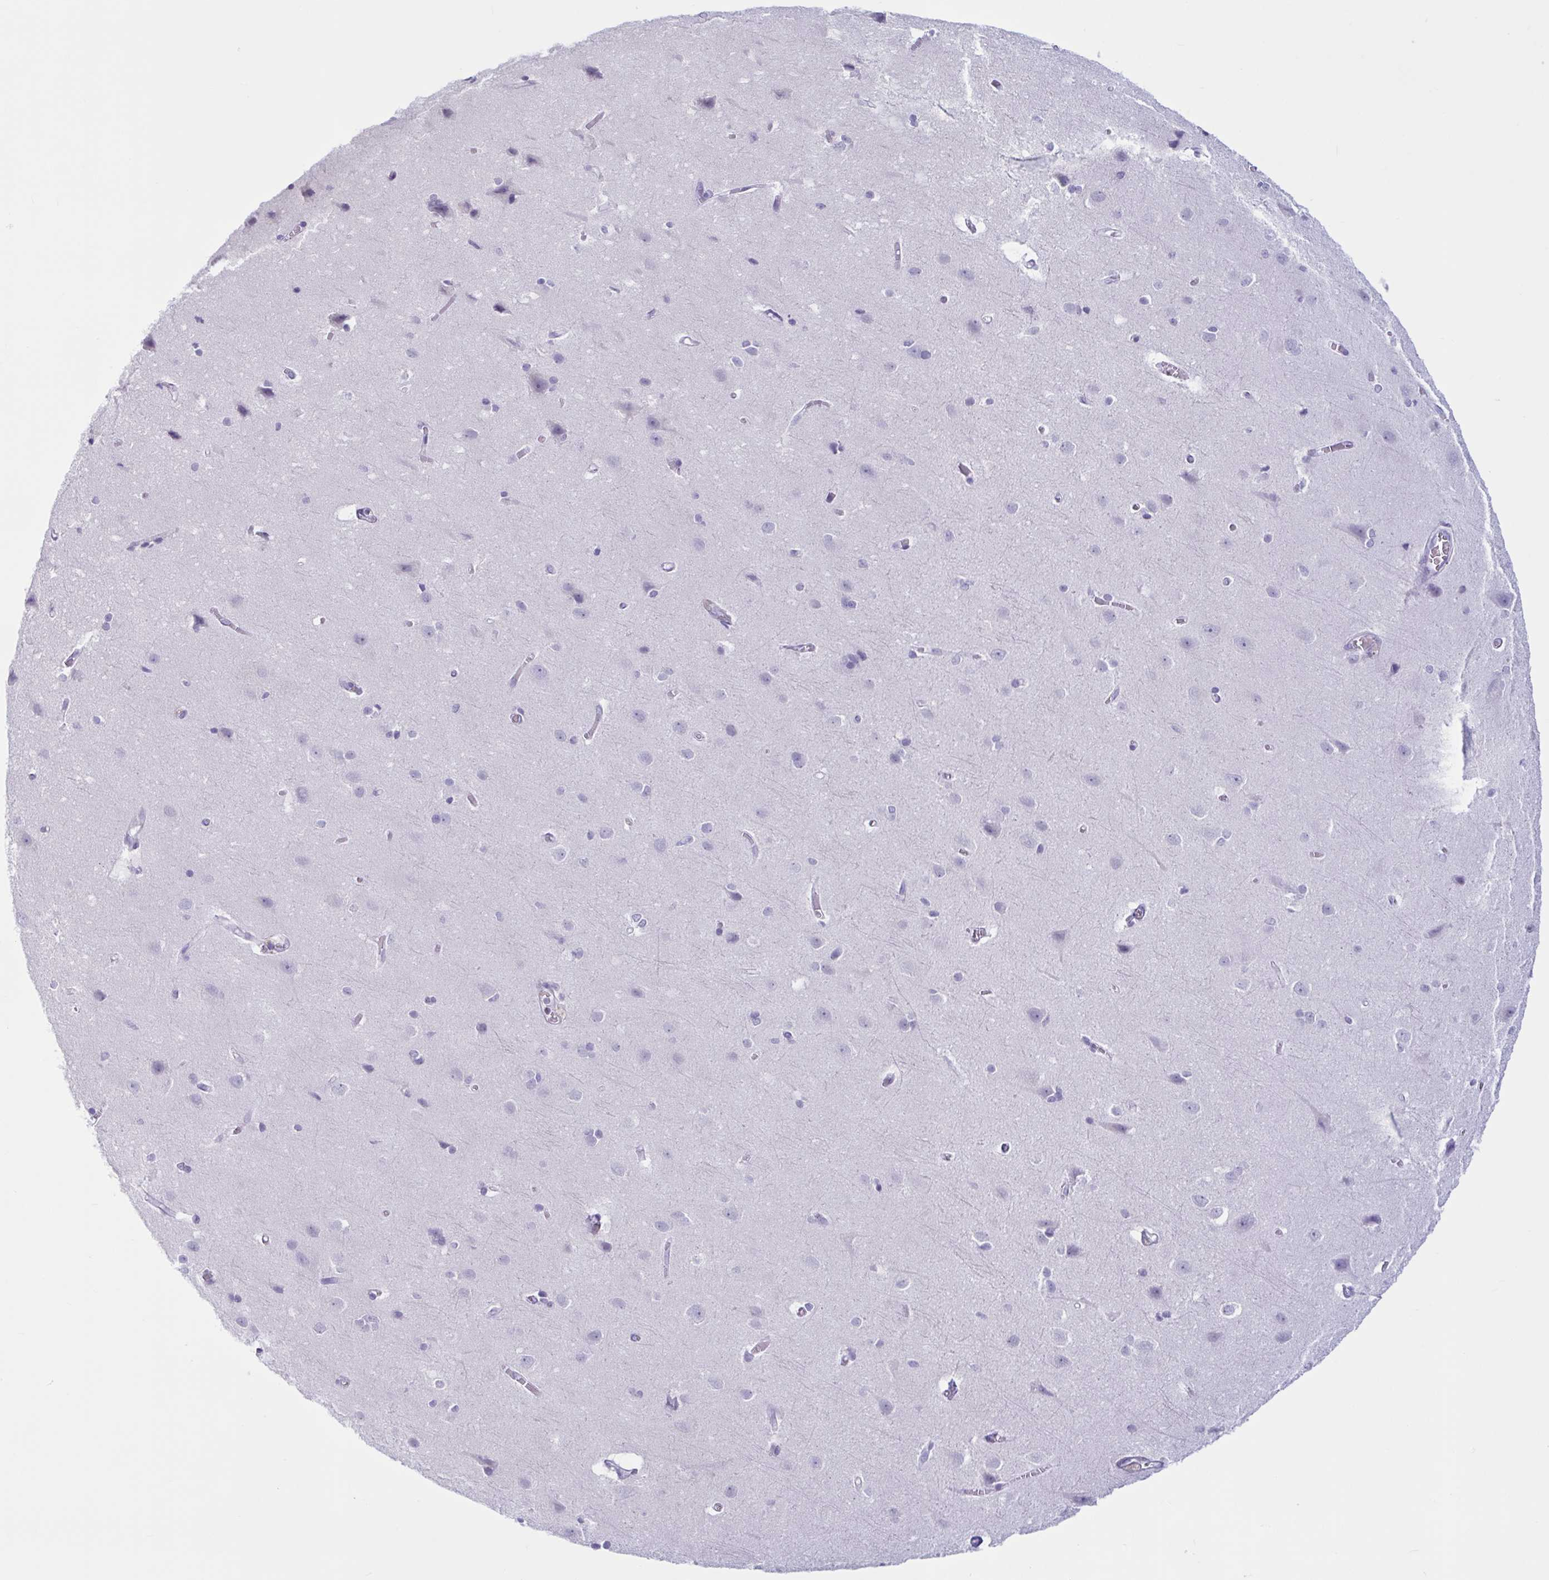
{"staining": {"intensity": "negative", "quantity": "none", "location": "none"}, "tissue": "cerebral cortex", "cell_type": "Endothelial cells", "image_type": "normal", "snomed": [{"axis": "morphology", "description": "Normal tissue, NOS"}, {"axis": "topography", "description": "Cerebral cortex"}], "caption": "Human cerebral cortex stained for a protein using IHC demonstrates no staining in endothelial cells.", "gene": "XCL1", "patient": {"sex": "male", "age": 37}}